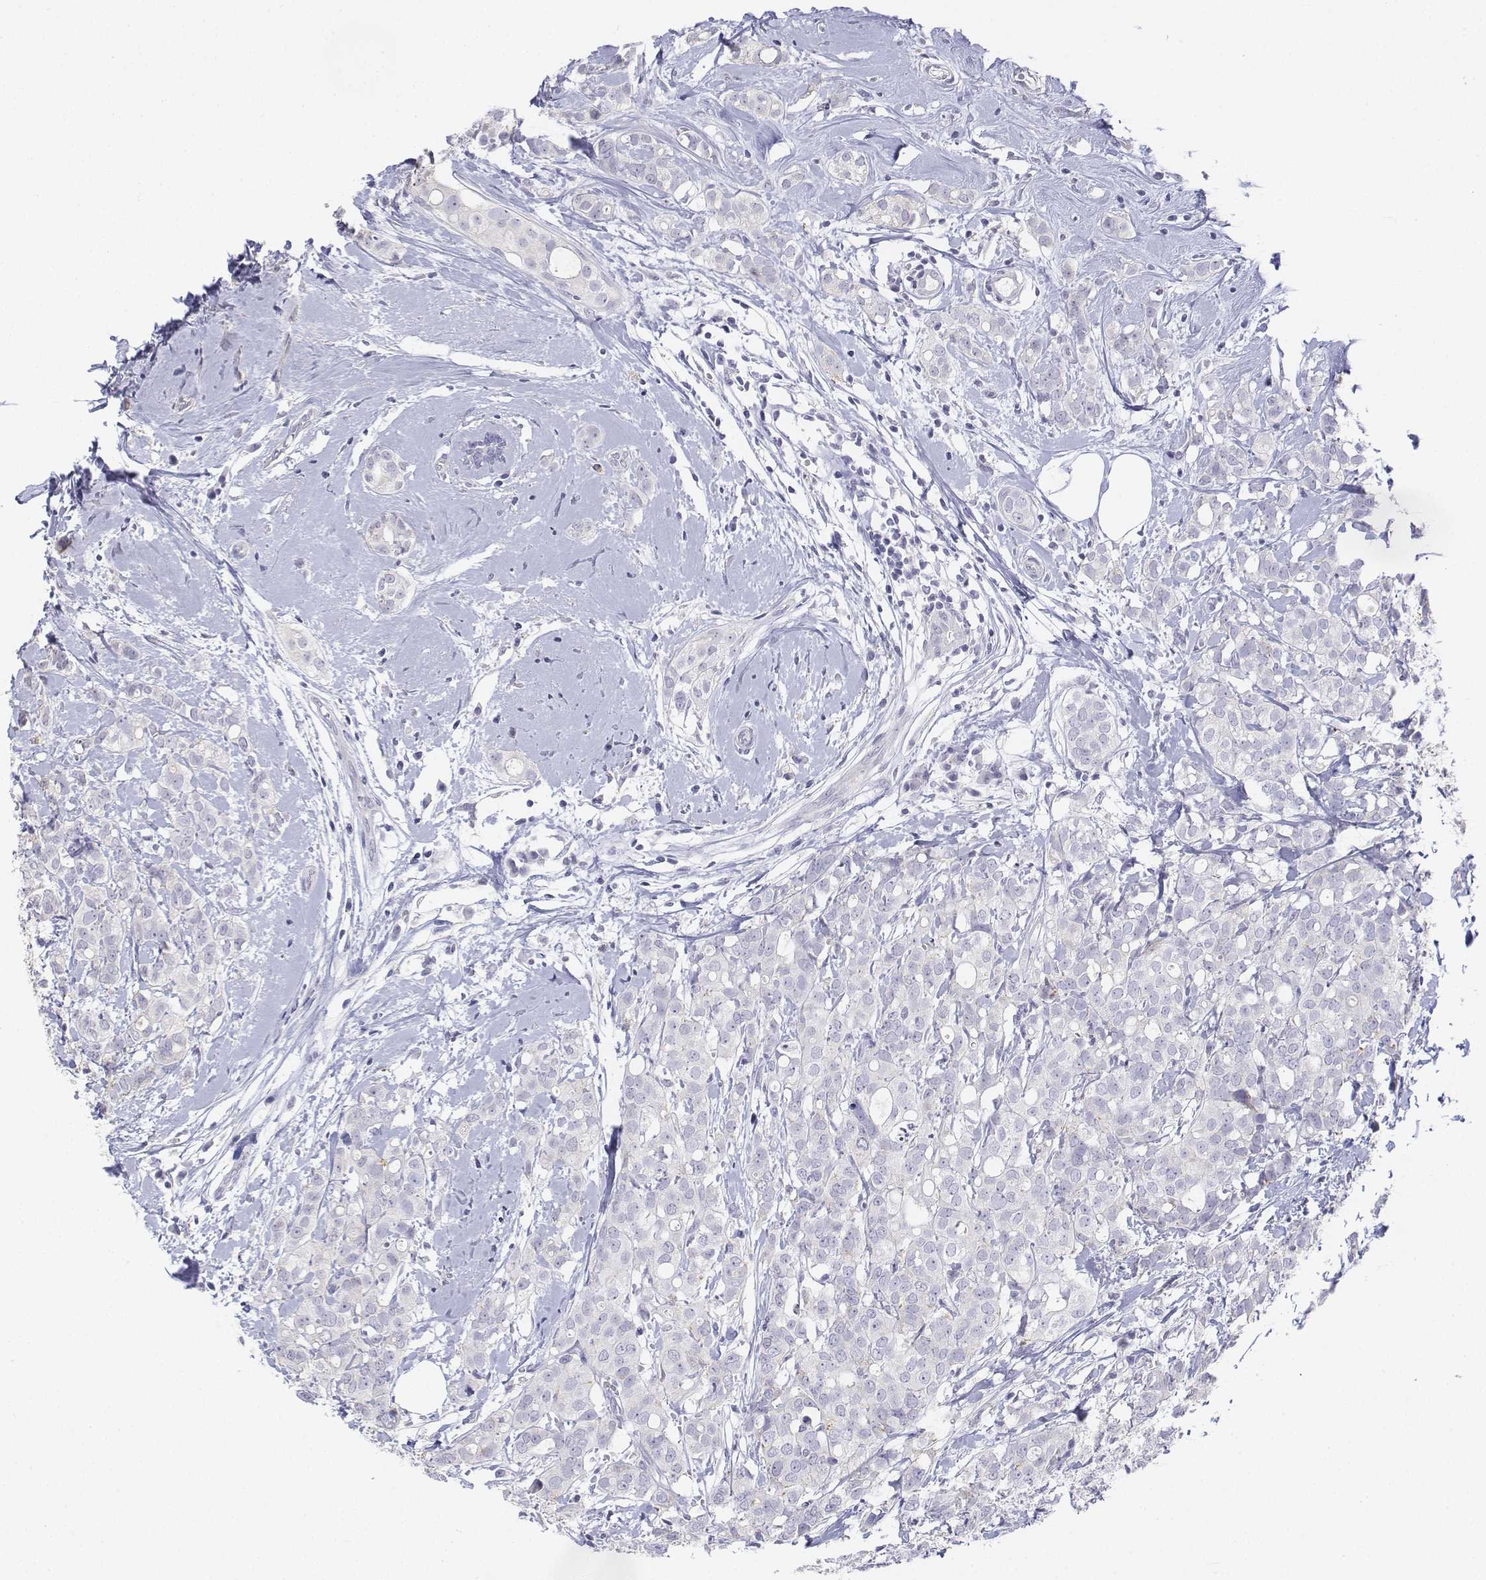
{"staining": {"intensity": "negative", "quantity": "none", "location": "none"}, "tissue": "breast cancer", "cell_type": "Tumor cells", "image_type": "cancer", "snomed": [{"axis": "morphology", "description": "Duct carcinoma"}, {"axis": "topography", "description": "Breast"}], "caption": "Immunohistochemistry (IHC) of invasive ductal carcinoma (breast) shows no staining in tumor cells. (DAB immunohistochemistry (IHC) with hematoxylin counter stain).", "gene": "LGSN", "patient": {"sex": "female", "age": 40}}